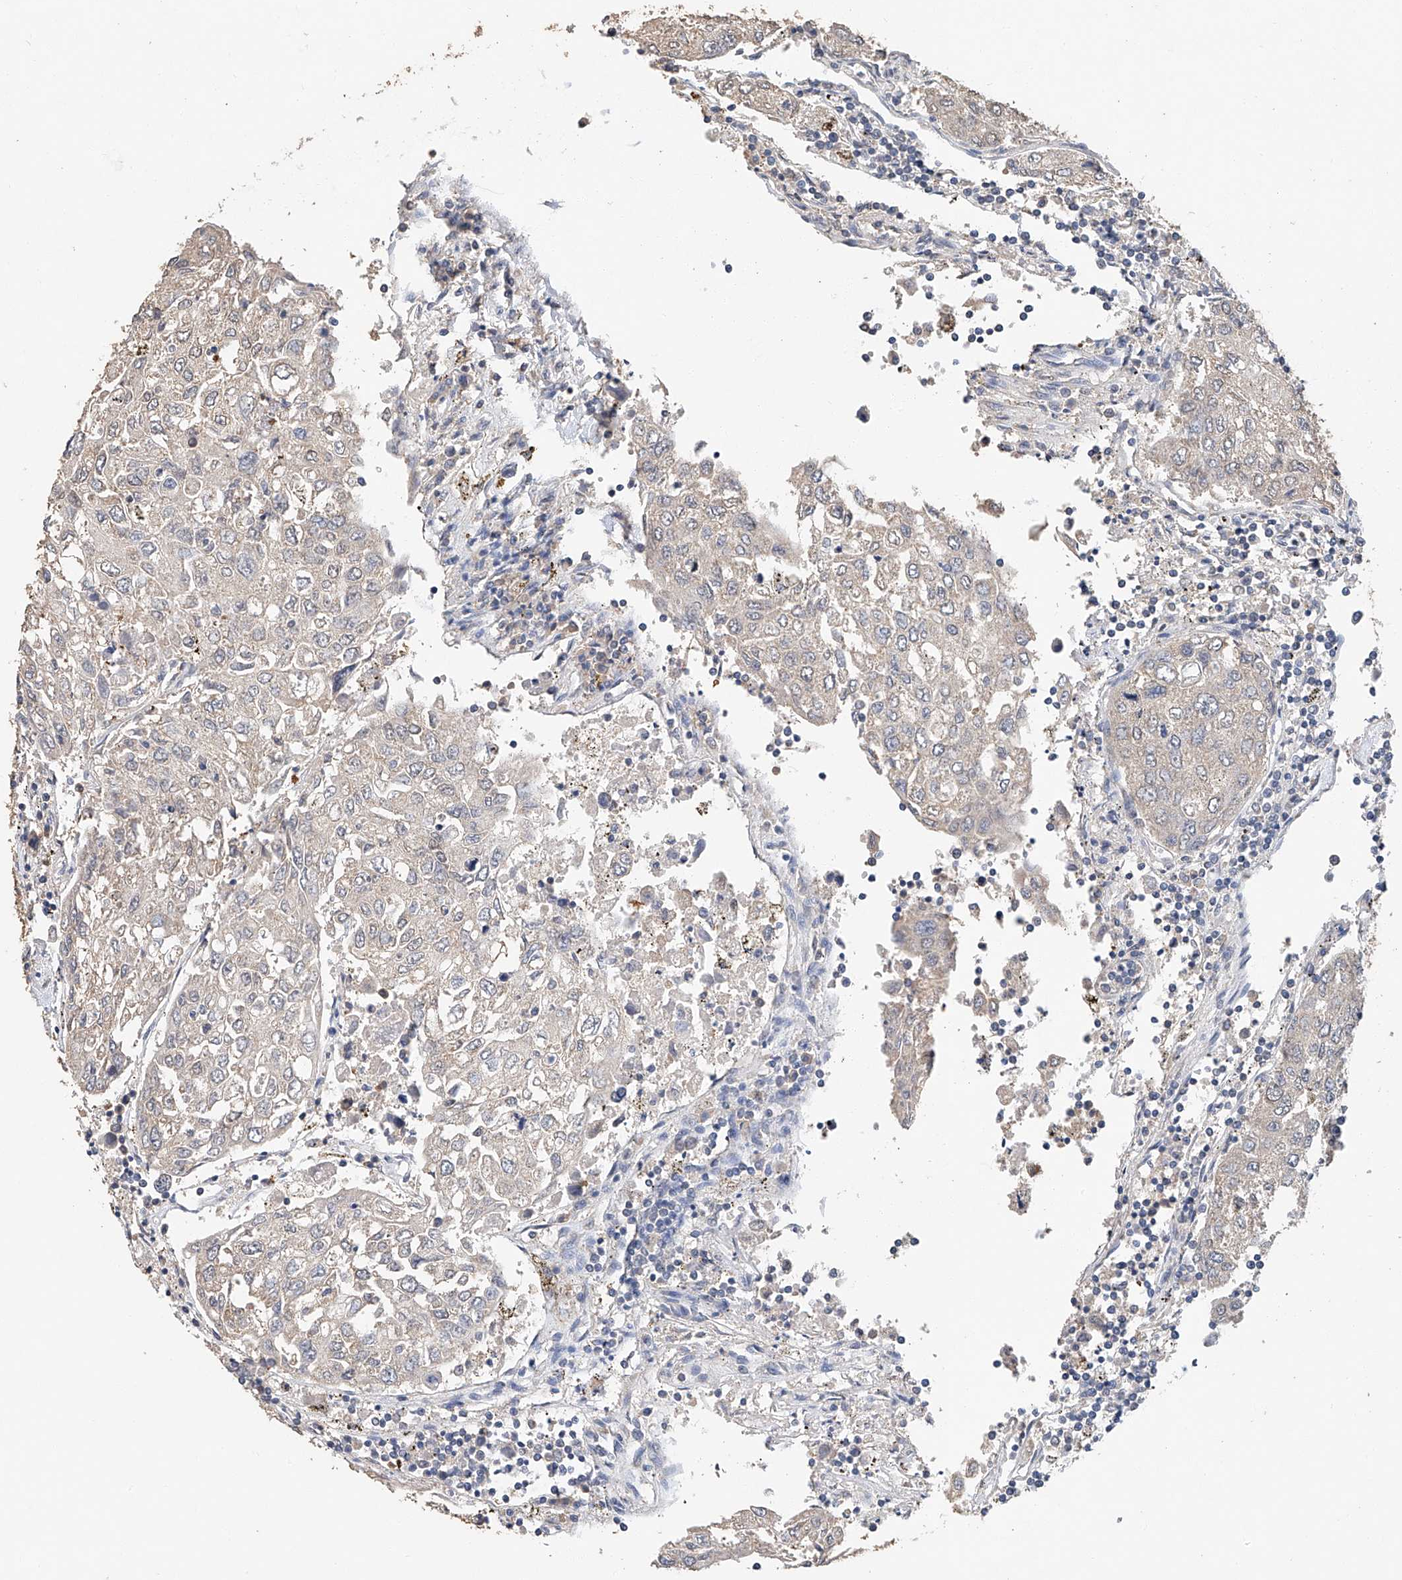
{"staining": {"intensity": "weak", "quantity": "<25%", "location": "cytoplasmic/membranous"}, "tissue": "urothelial cancer", "cell_type": "Tumor cells", "image_type": "cancer", "snomed": [{"axis": "morphology", "description": "Urothelial carcinoma, High grade"}, {"axis": "topography", "description": "Lymph node"}, {"axis": "topography", "description": "Urinary bladder"}], "caption": "DAB immunohistochemical staining of urothelial cancer reveals no significant expression in tumor cells.", "gene": "CERS4", "patient": {"sex": "male", "age": 51}}